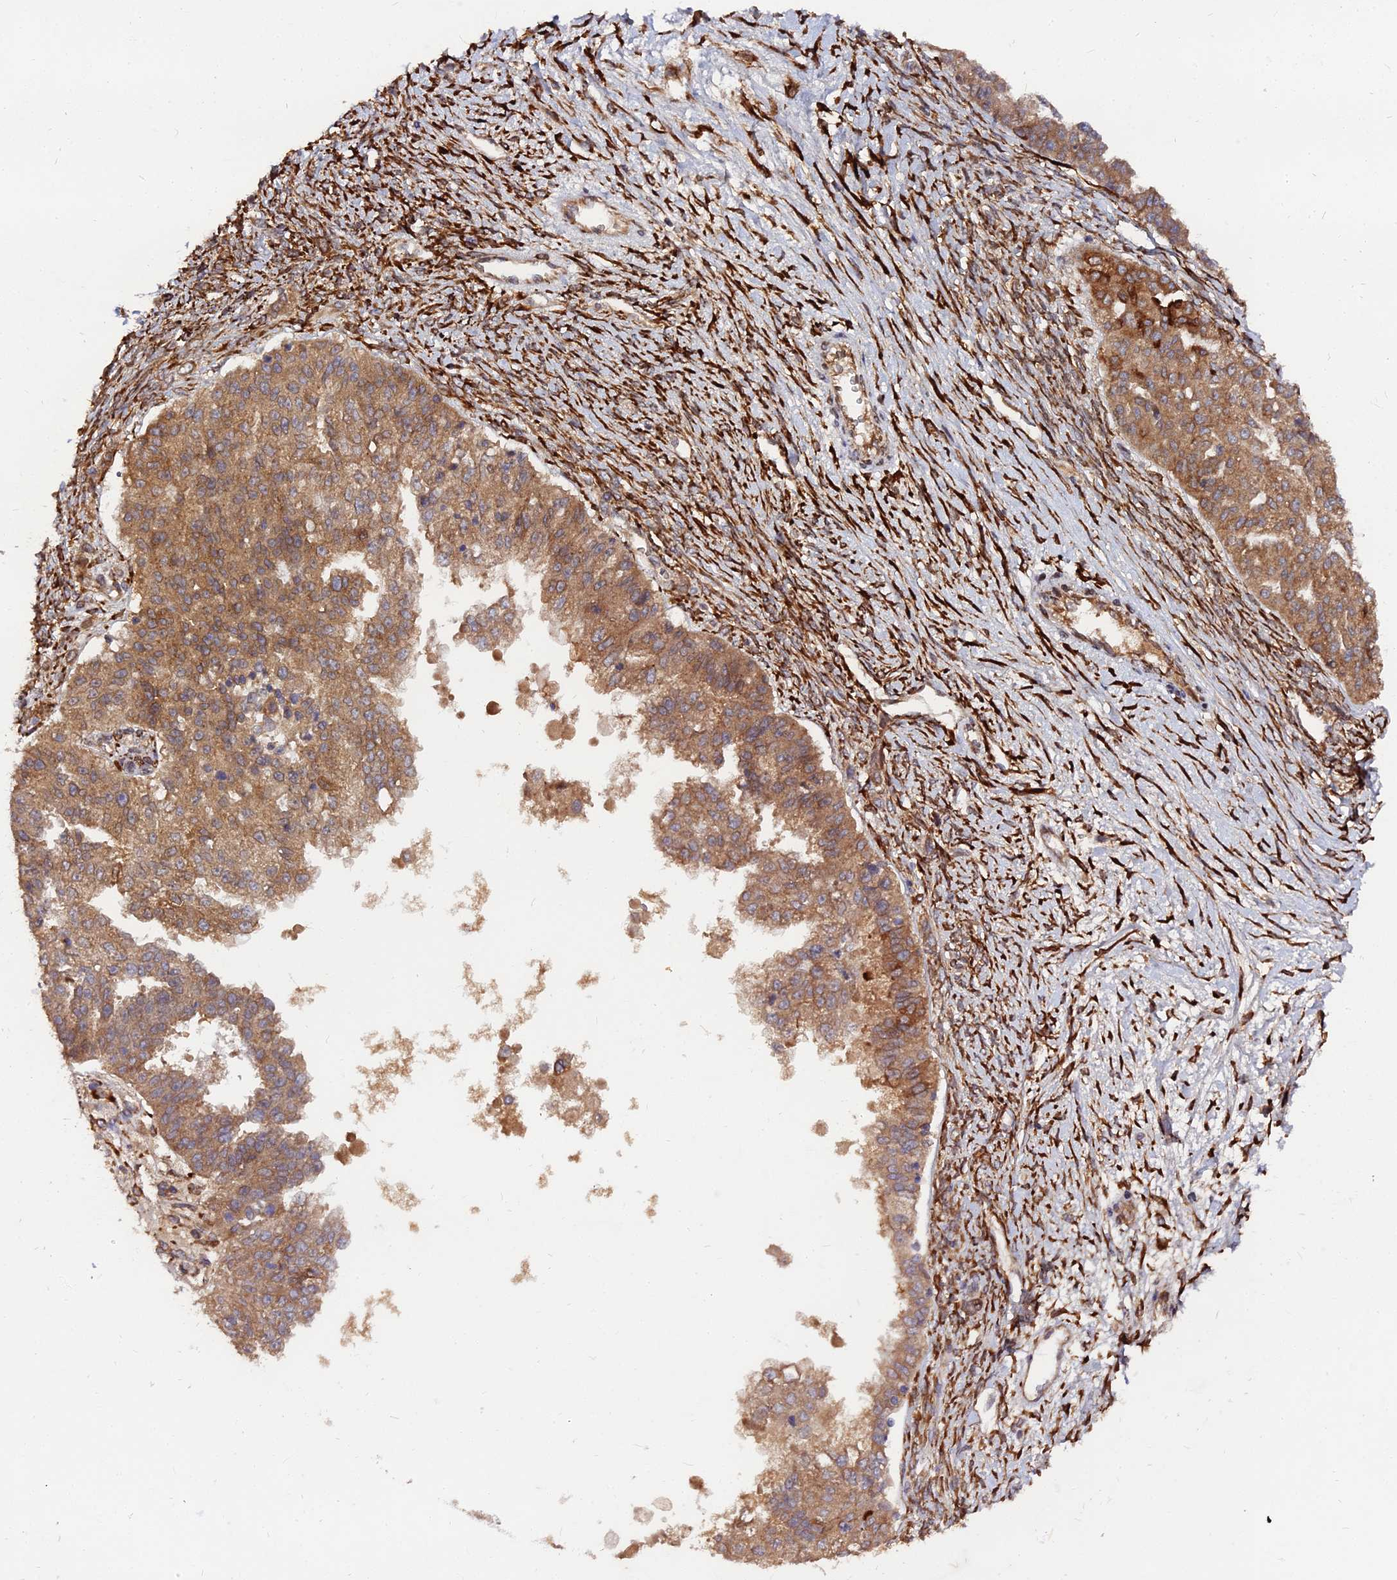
{"staining": {"intensity": "moderate", "quantity": ">75%", "location": "cytoplasmic/membranous"}, "tissue": "ovarian cancer", "cell_type": "Tumor cells", "image_type": "cancer", "snomed": [{"axis": "morphology", "description": "Cystadenocarcinoma, serous, NOS"}, {"axis": "topography", "description": "Ovary"}], "caption": "Immunohistochemistry (IHC) photomicrograph of neoplastic tissue: ovarian cancer (serous cystadenocarcinoma) stained using immunohistochemistry (IHC) demonstrates medium levels of moderate protein expression localized specifically in the cytoplasmic/membranous of tumor cells, appearing as a cytoplasmic/membranous brown color.", "gene": "PDE4D", "patient": {"sex": "female", "age": 58}}